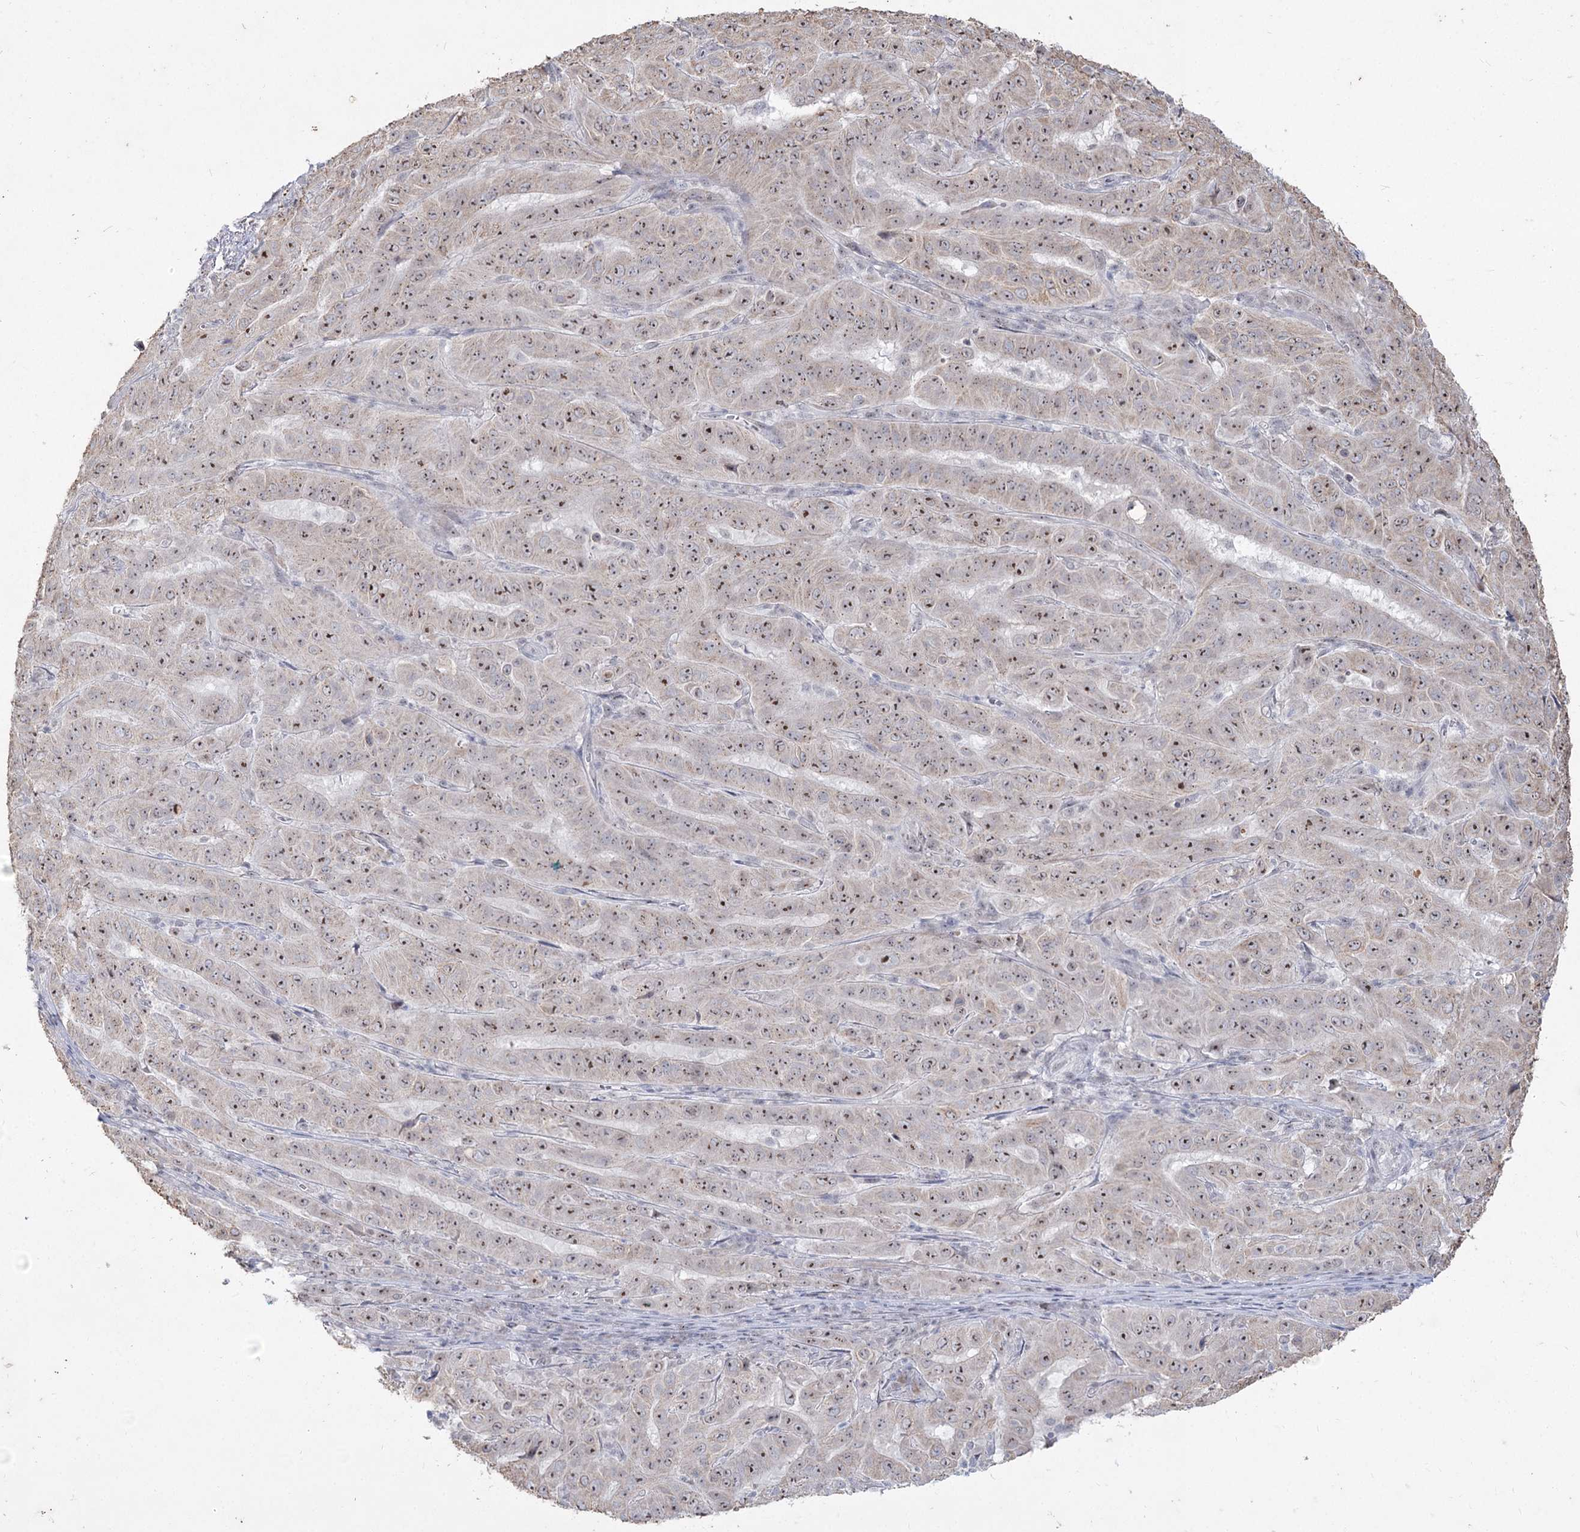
{"staining": {"intensity": "moderate", "quantity": ">75%", "location": "nuclear"}, "tissue": "pancreatic cancer", "cell_type": "Tumor cells", "image_type": "cancer", "snomed": [{"axis": "morphology", "description": "Adenocarcinoma, NOS"}, {"axis": "topography", "description": "Pancreas"}], "caption": "The histopathology image exhibits immunohistochemical staining of adenocarcinoma (pancreatic). There is moderate nuclear expression is appreciated in approximately >75% of tumor cells. Using DAB (brown) and hematoxylin (blue) stains, captured at high magnification using brightfield microscopy.", "gene": "DDX50", "patient": {"sex": "male", "age": 63}}